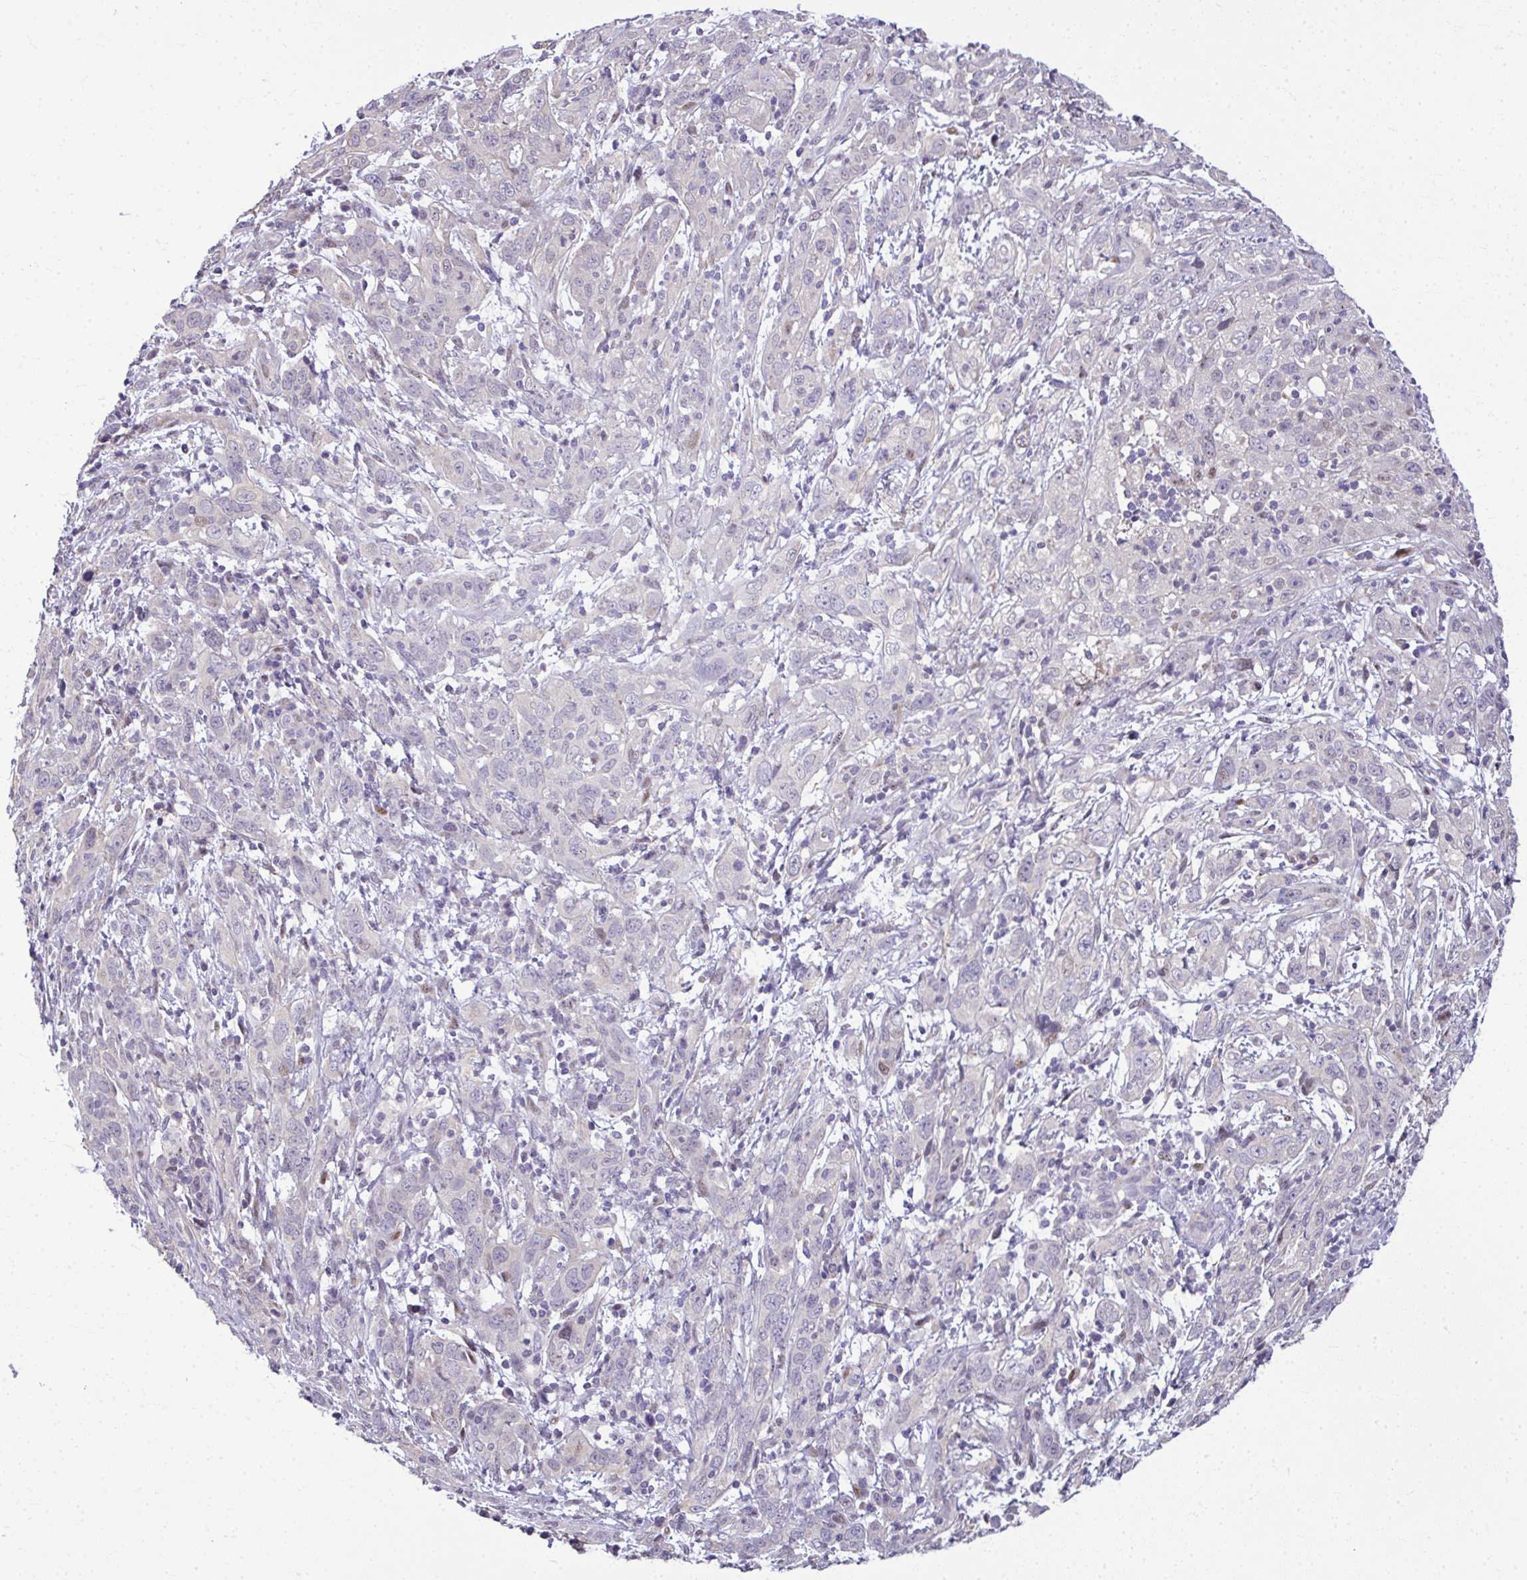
{"staining": {"intensity": "negative", "quantity": "none", "location": "none"}, "tissue": "cervical cancer", "cell_type": "Tumor cells", "image_type": "cancer", "snomed": [{"axis": "morphology", "description": "Adenocarcinoma, NOS"}, {"axis": "topography", "description": "Cervix"}], "caption": "Tumor cells are negative for protein expression in human cervical cancer.", "gene": "ODF1", "patient": {"sex": "female", "age": 40}}